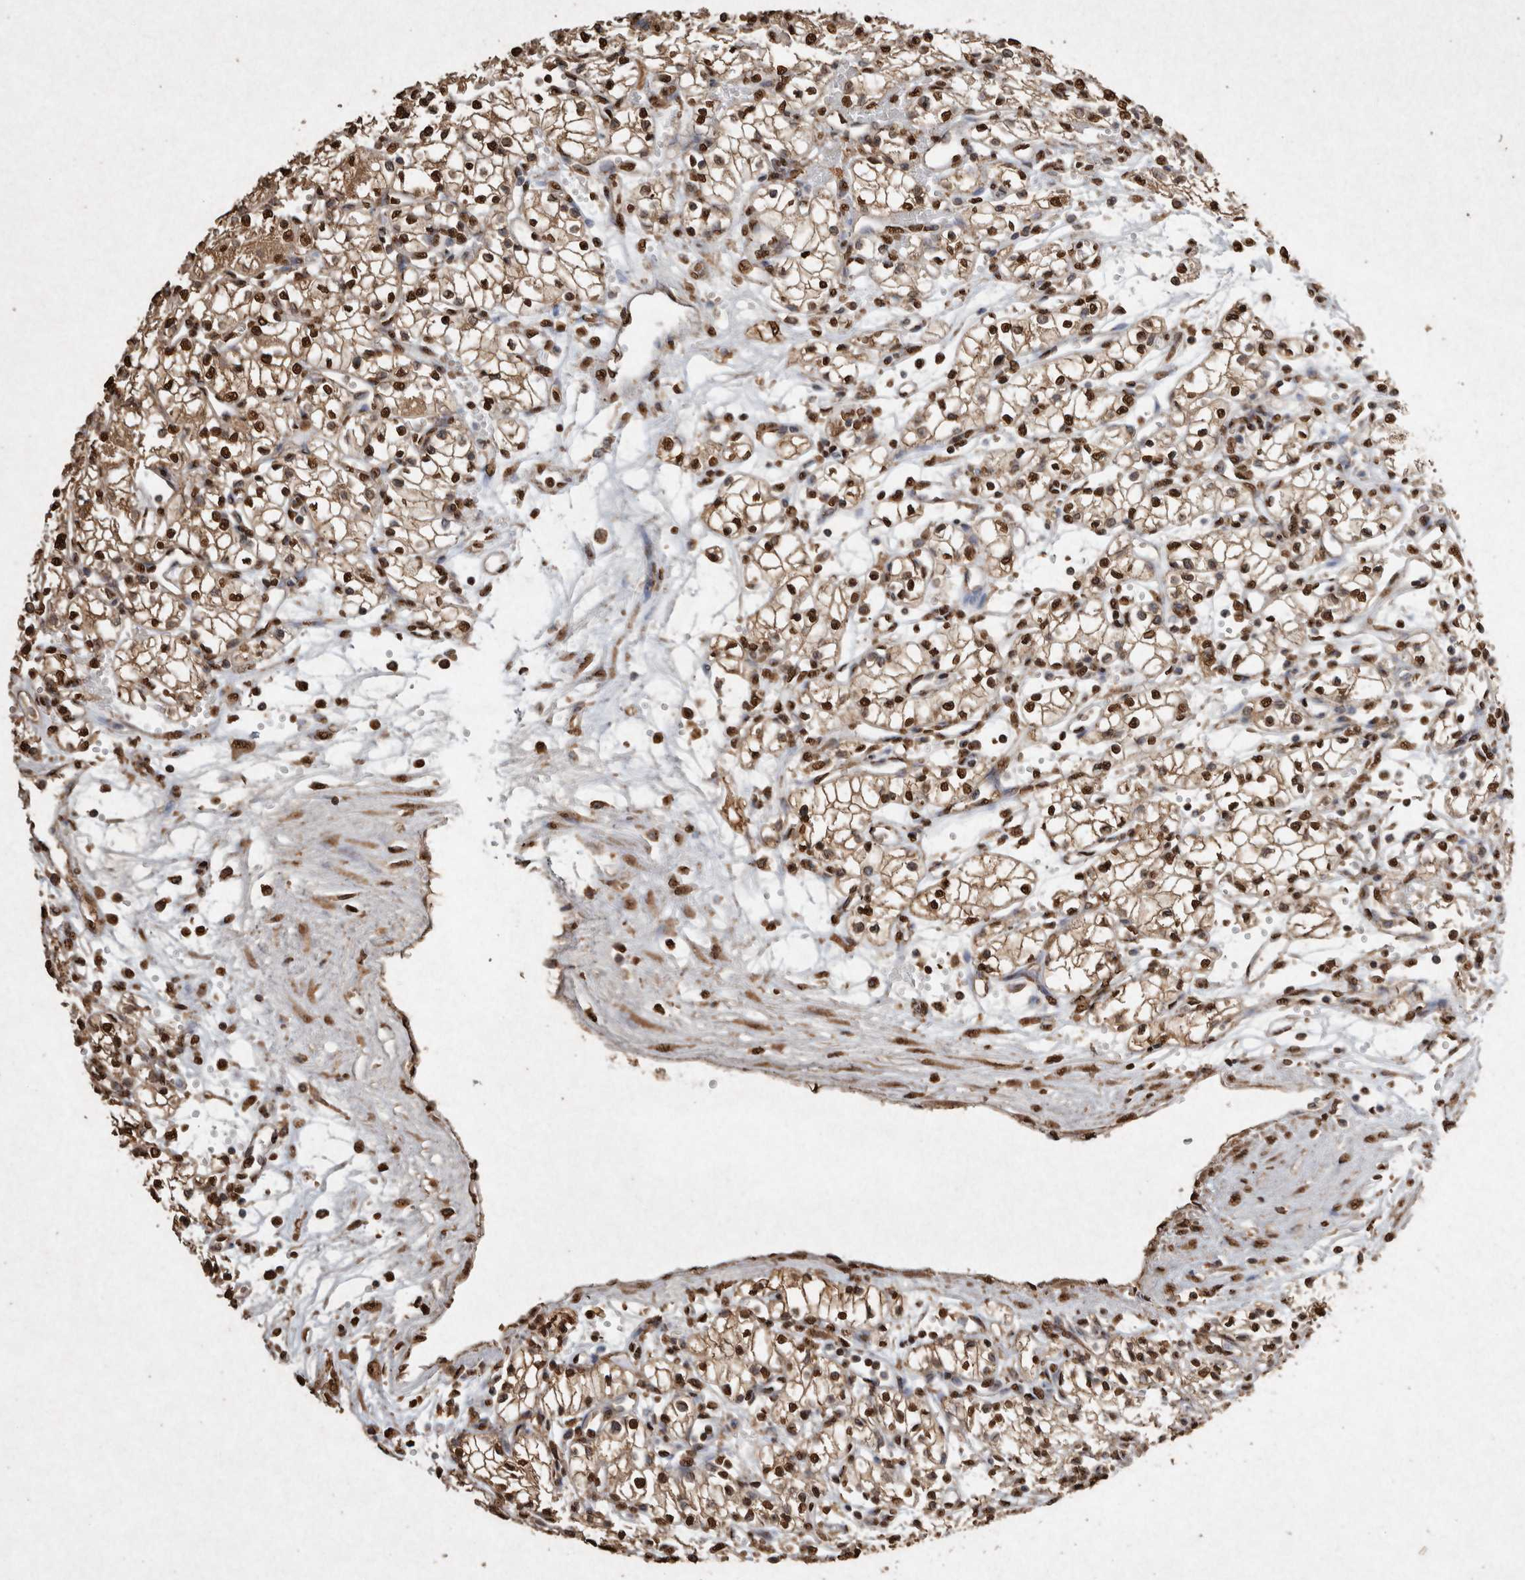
{"staining": {"intensity": "strong", "quantity": ">75%", "location": "nuclear"}, "tissue": "renal cancer", "cell_type": "Tumor cells", "image_type": "cancer", "snomed": [{"axis": "morphology", "description": "Normal tissue, NOS"}, {"axis": "morphology", "description": "Adenocarcinoma, NOS"}, {"axis": "topography", "description": "Kidney"}], "caption": "An image showing strong nuclear staining in approximately >75% of tumor cells in adenocarcinoma (renal), as visualized by brown immunohistochemical staining.", "gene": "FSTL3", "patient": {"sex": "male", "age": 59}}